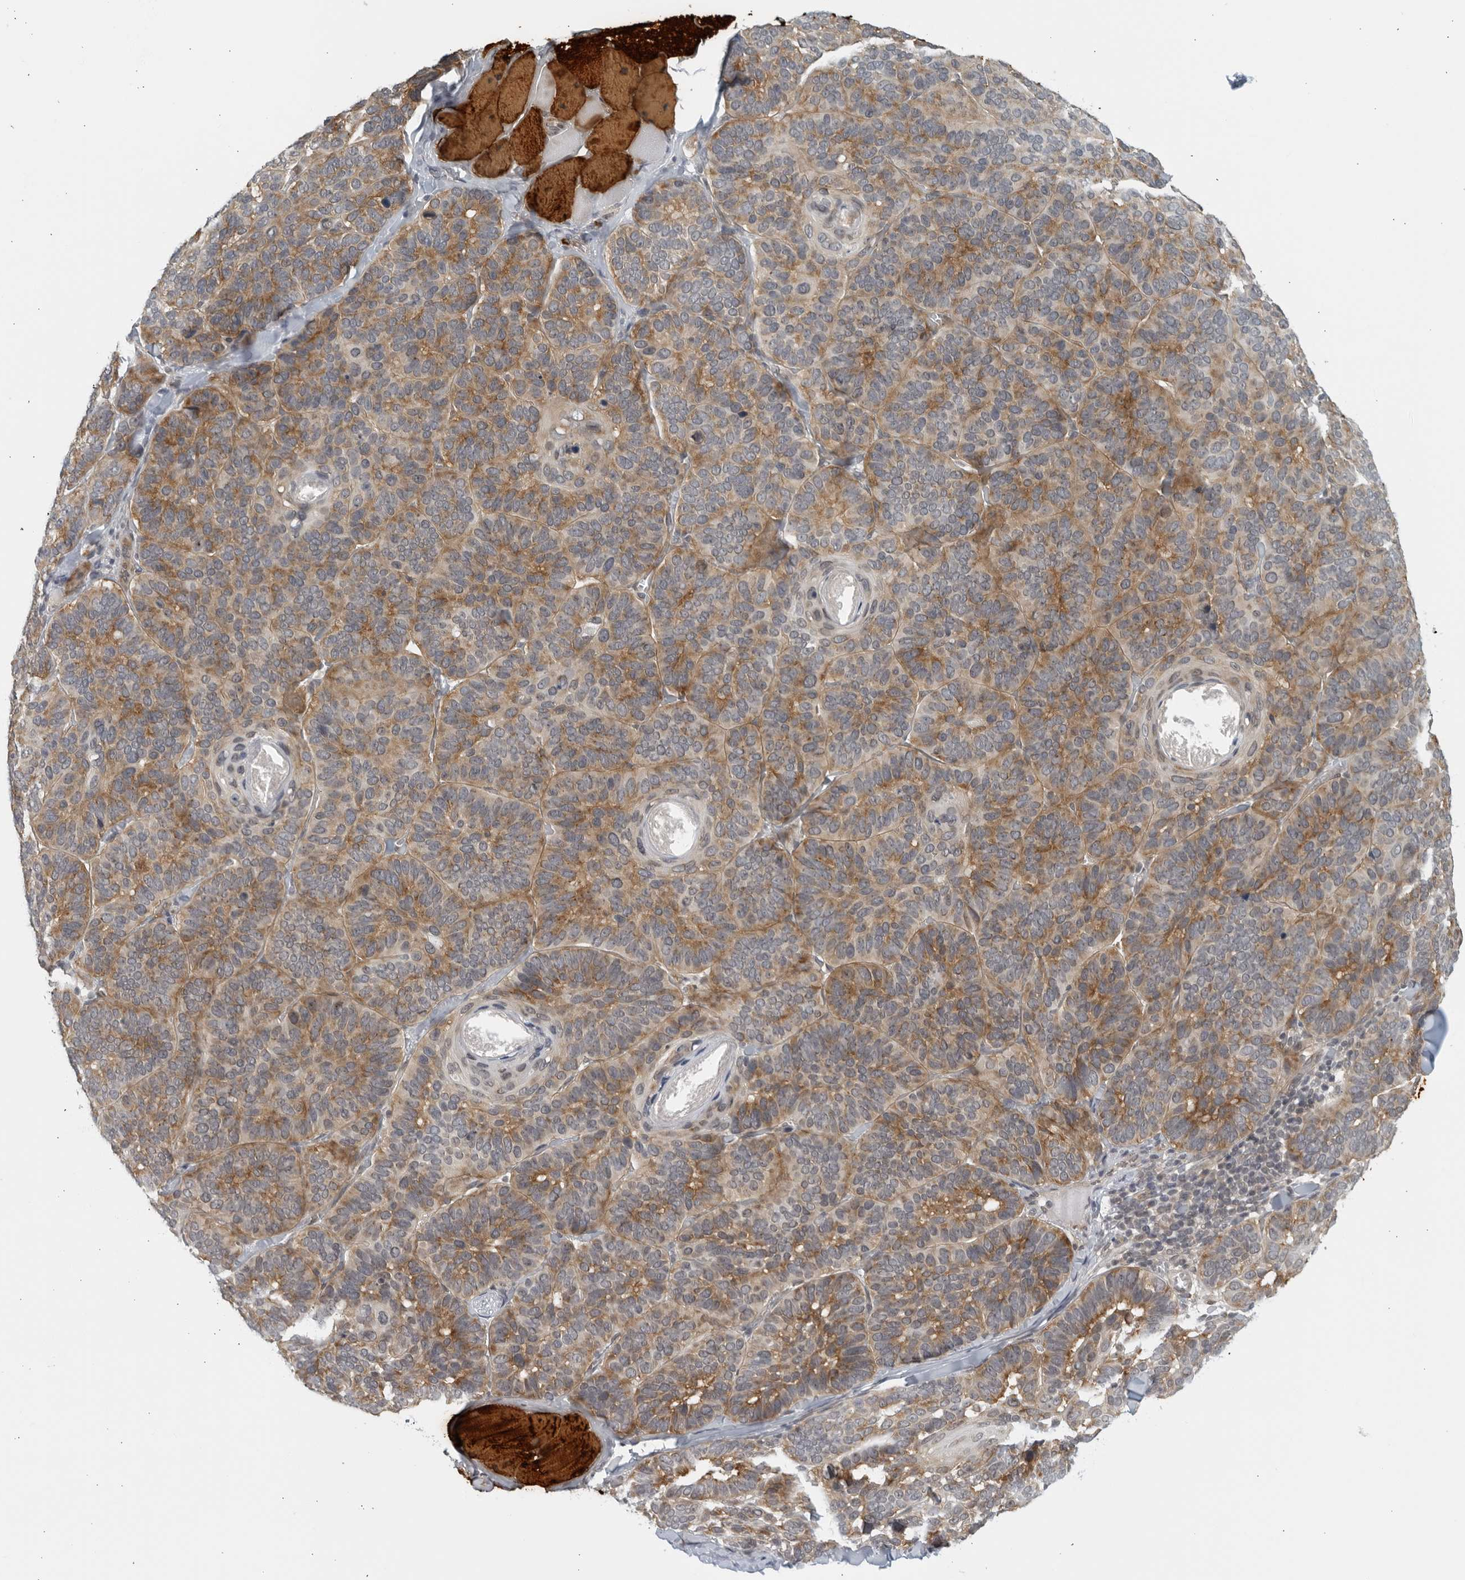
{"staining": {"intensity": "moderate", "quantity": ">75%", "location": "cytoplasmic/membranous"}, "tissue": "skin cancer", "cell_type": "Tumor cells", "image_type": "cancer", "snomed": [{"axis": "morphology", "description": "Basal cell carcinoma"}, {"axis": "topography", "description": "Skin"}], "caption": "Protein expression analysis of skin cancer shows moderate cytoplasmic/membranous staining in approximately >75% of tumor cells. Using DAB (brown) and hematoxylin (blue) stains, captured at high magnification using brightfield microscopy.", "gene": "RC3H1", "patient": {"sex": "male", "age": 62}}